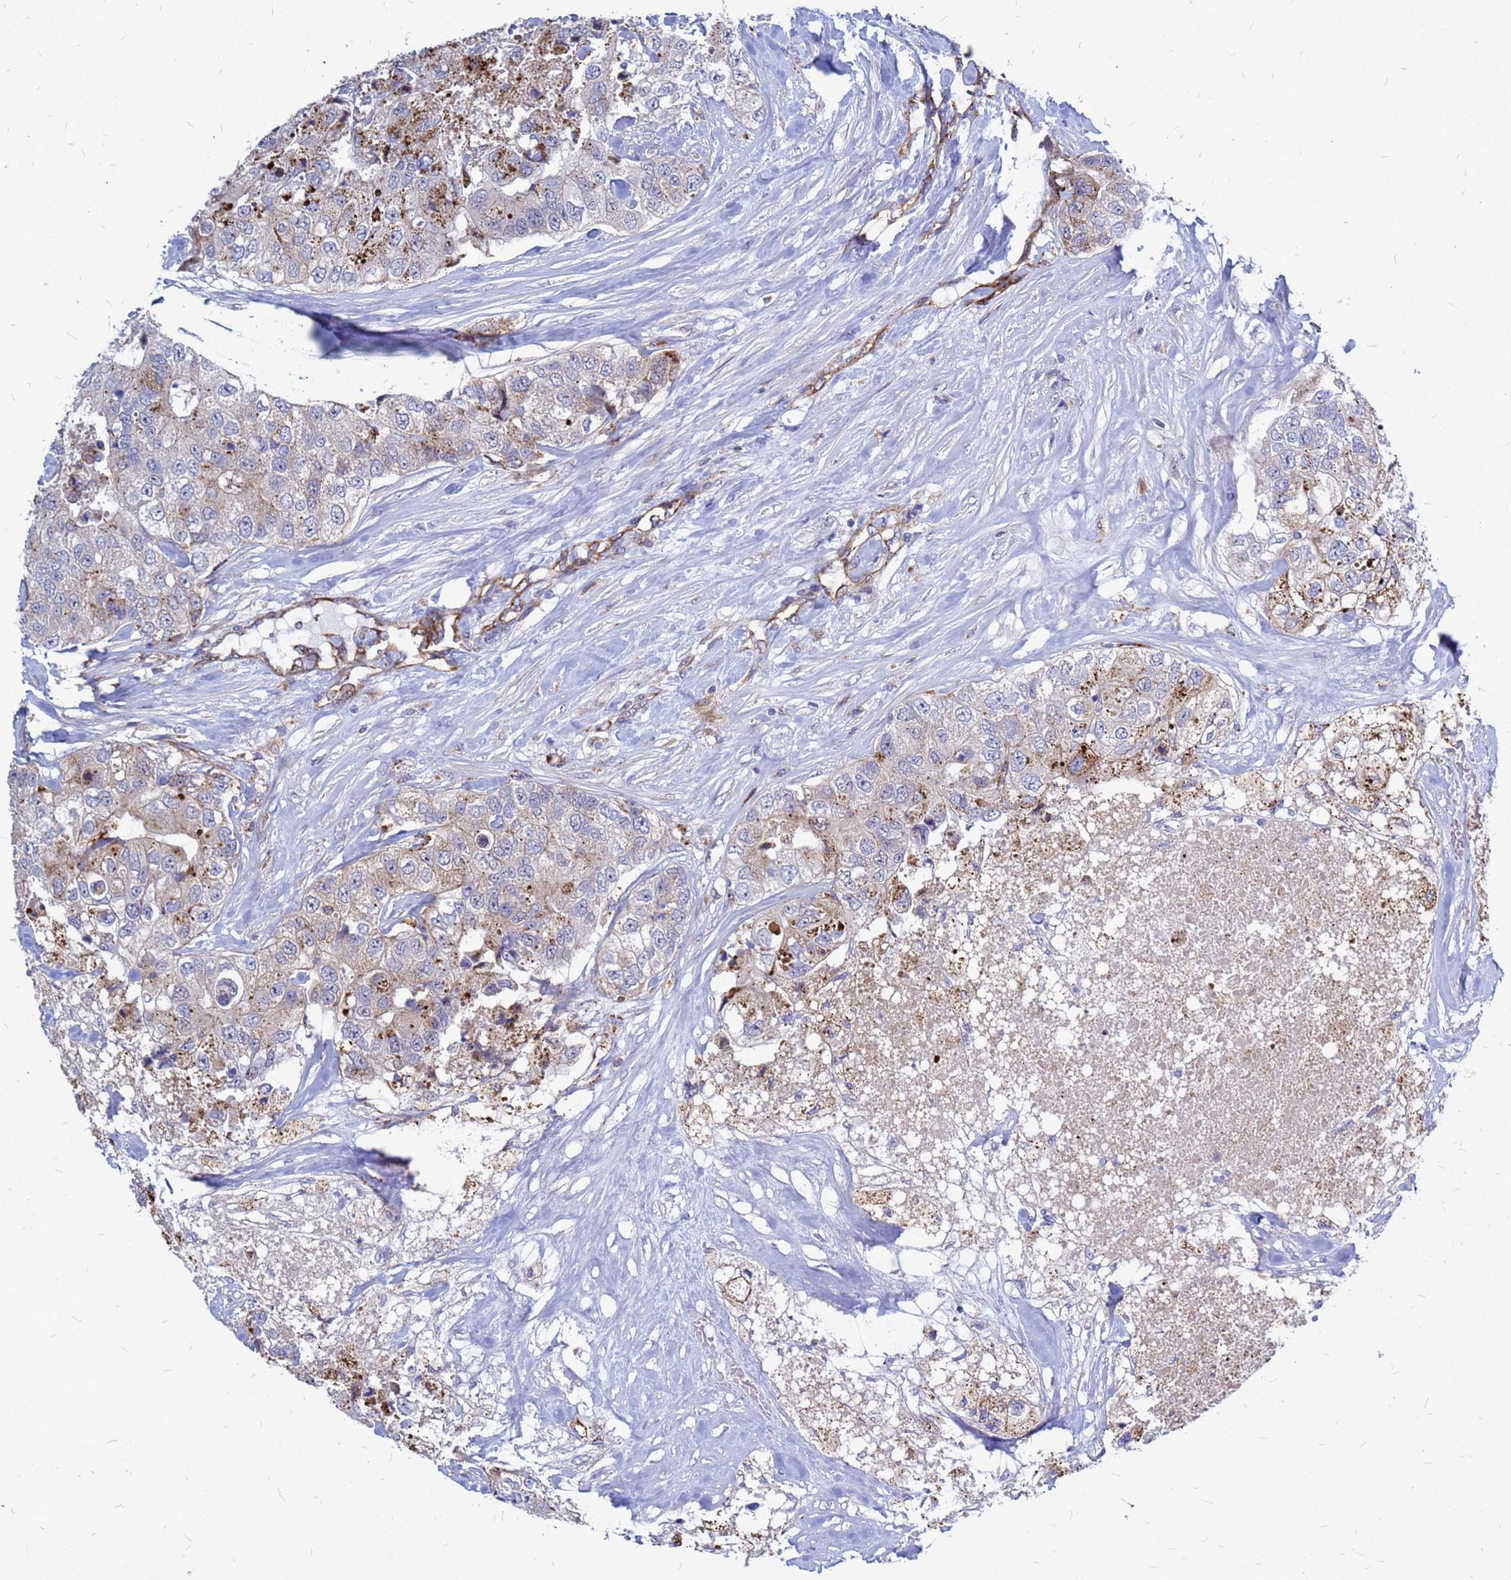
{"staining": {"intensity": "moderate", "quantity": "<25%", "location": "cytoplasmic/membranous"}, "tissue": "breast cancer", "cell_type": "Tumor cells", "image_type": "cancer", "snomed": [{"axis": "morphology", "description": "Duct carcinoma"}, {"axis": "topography", "description": "Breast"}], "caption": "Breast cancer stained for a protein (brown) reveals moderate cytoplasmic/membranous positive staining in about <25% of tumor cells.", "gene": "NOSTRIN", "patient": {"sex": "female", "age": 62}}